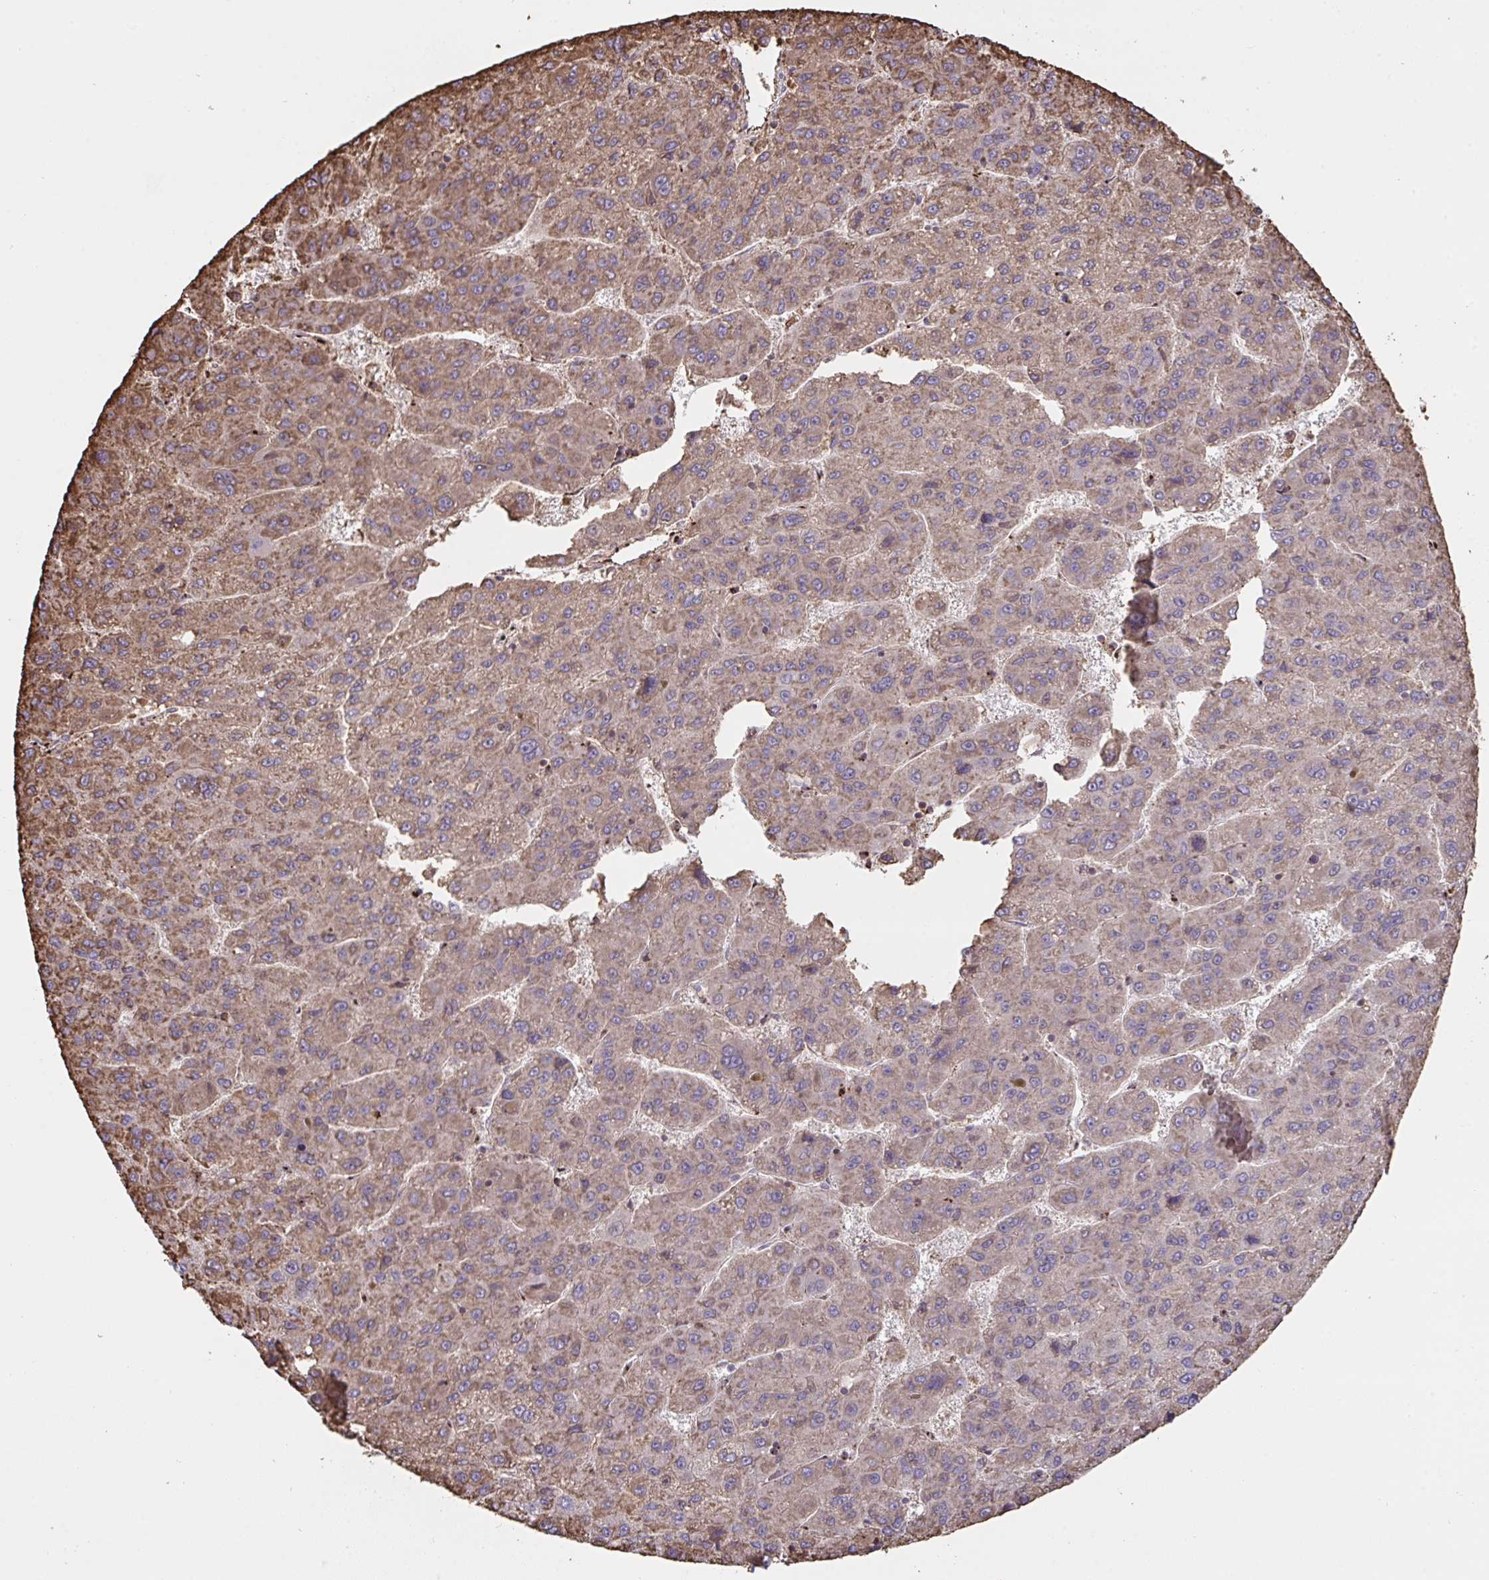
{"staining": {"intensity": "moderate", "quantity": ">75%", "location": "cytoplasmic/membranous"}, "tissue": "liver cancer", "cell_type": "Tumor cells", "image_type": "cancer", "snomed": [{"axis": "morphology", "description": "Carcinoma, Hepatocellular, NOS"}, {"axis": "topography", "description": "Liver"}], "caption": "Liver hepatocellular carcinoma was stained to show a protein in brown. There is medium levels of moderate cytoplasmic/membranous expression in about >75% of tumor cells.", "gene": "PPIH", "patient": {"sex": "female", "age": 82}}